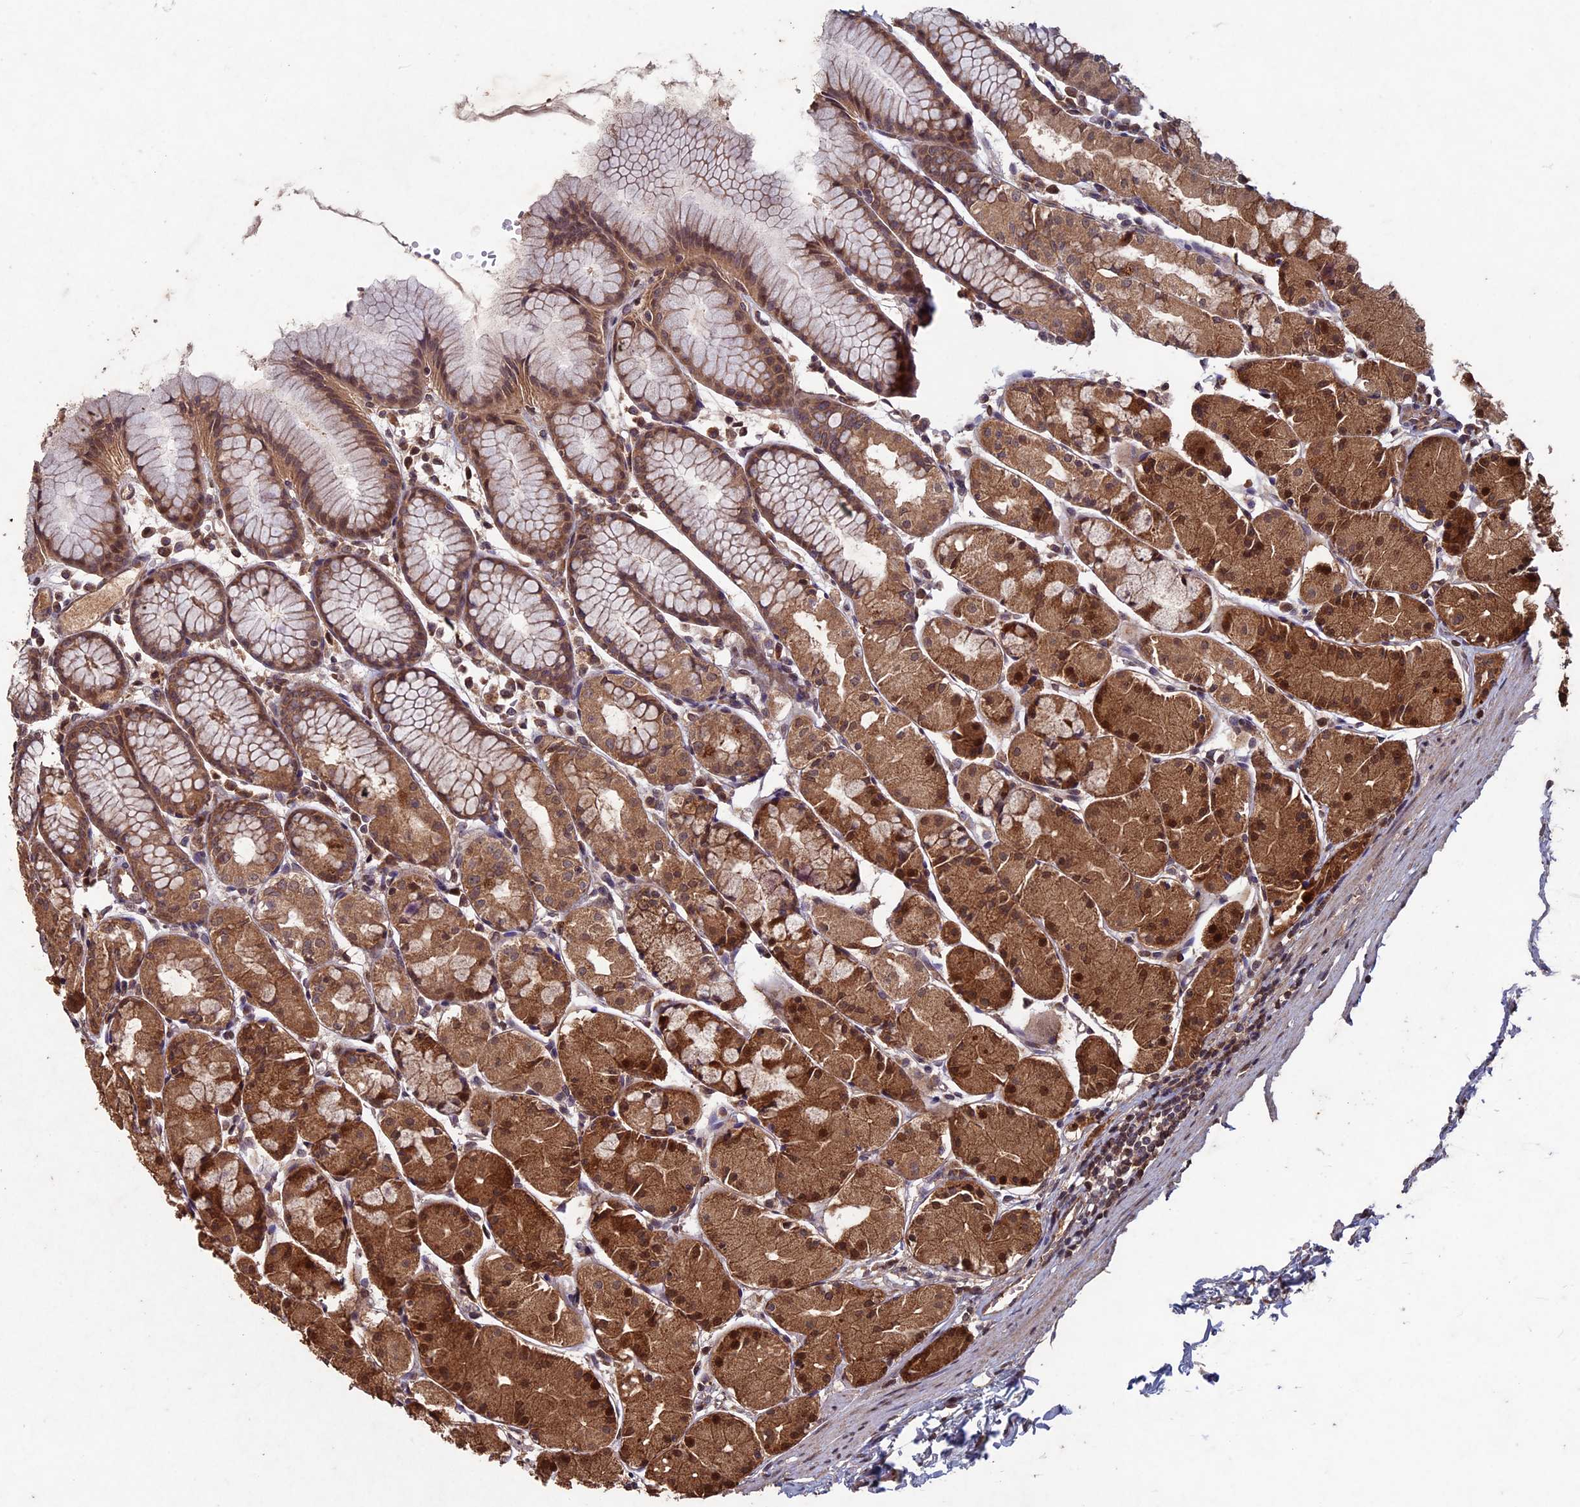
{"staining": {"intensity": "moderate", "quantity": ">75%", "location": "cytoplasmic/membranous,nuclear"}, "tissue": "stomach", "cell_type": "Glandular cells", "image_type": "normal", "snomed": [{"axis": "morphology", "description": "Normal tissue, NOS"}, {"axis": "topography", "description": "Stomach, upper"}], "caption": "Normal stomach exhibits moderate cytoplasmic/membranous,nuclear positivity in about >75% of glandular cells, visualized by immunohistochemistry. (DAB (3,3'-diaminobenzidine) = brown stain, brightfield microscopy at high magnification).", "gene": "RCCD1", "patient": {"sex": "male", "age": 47}}